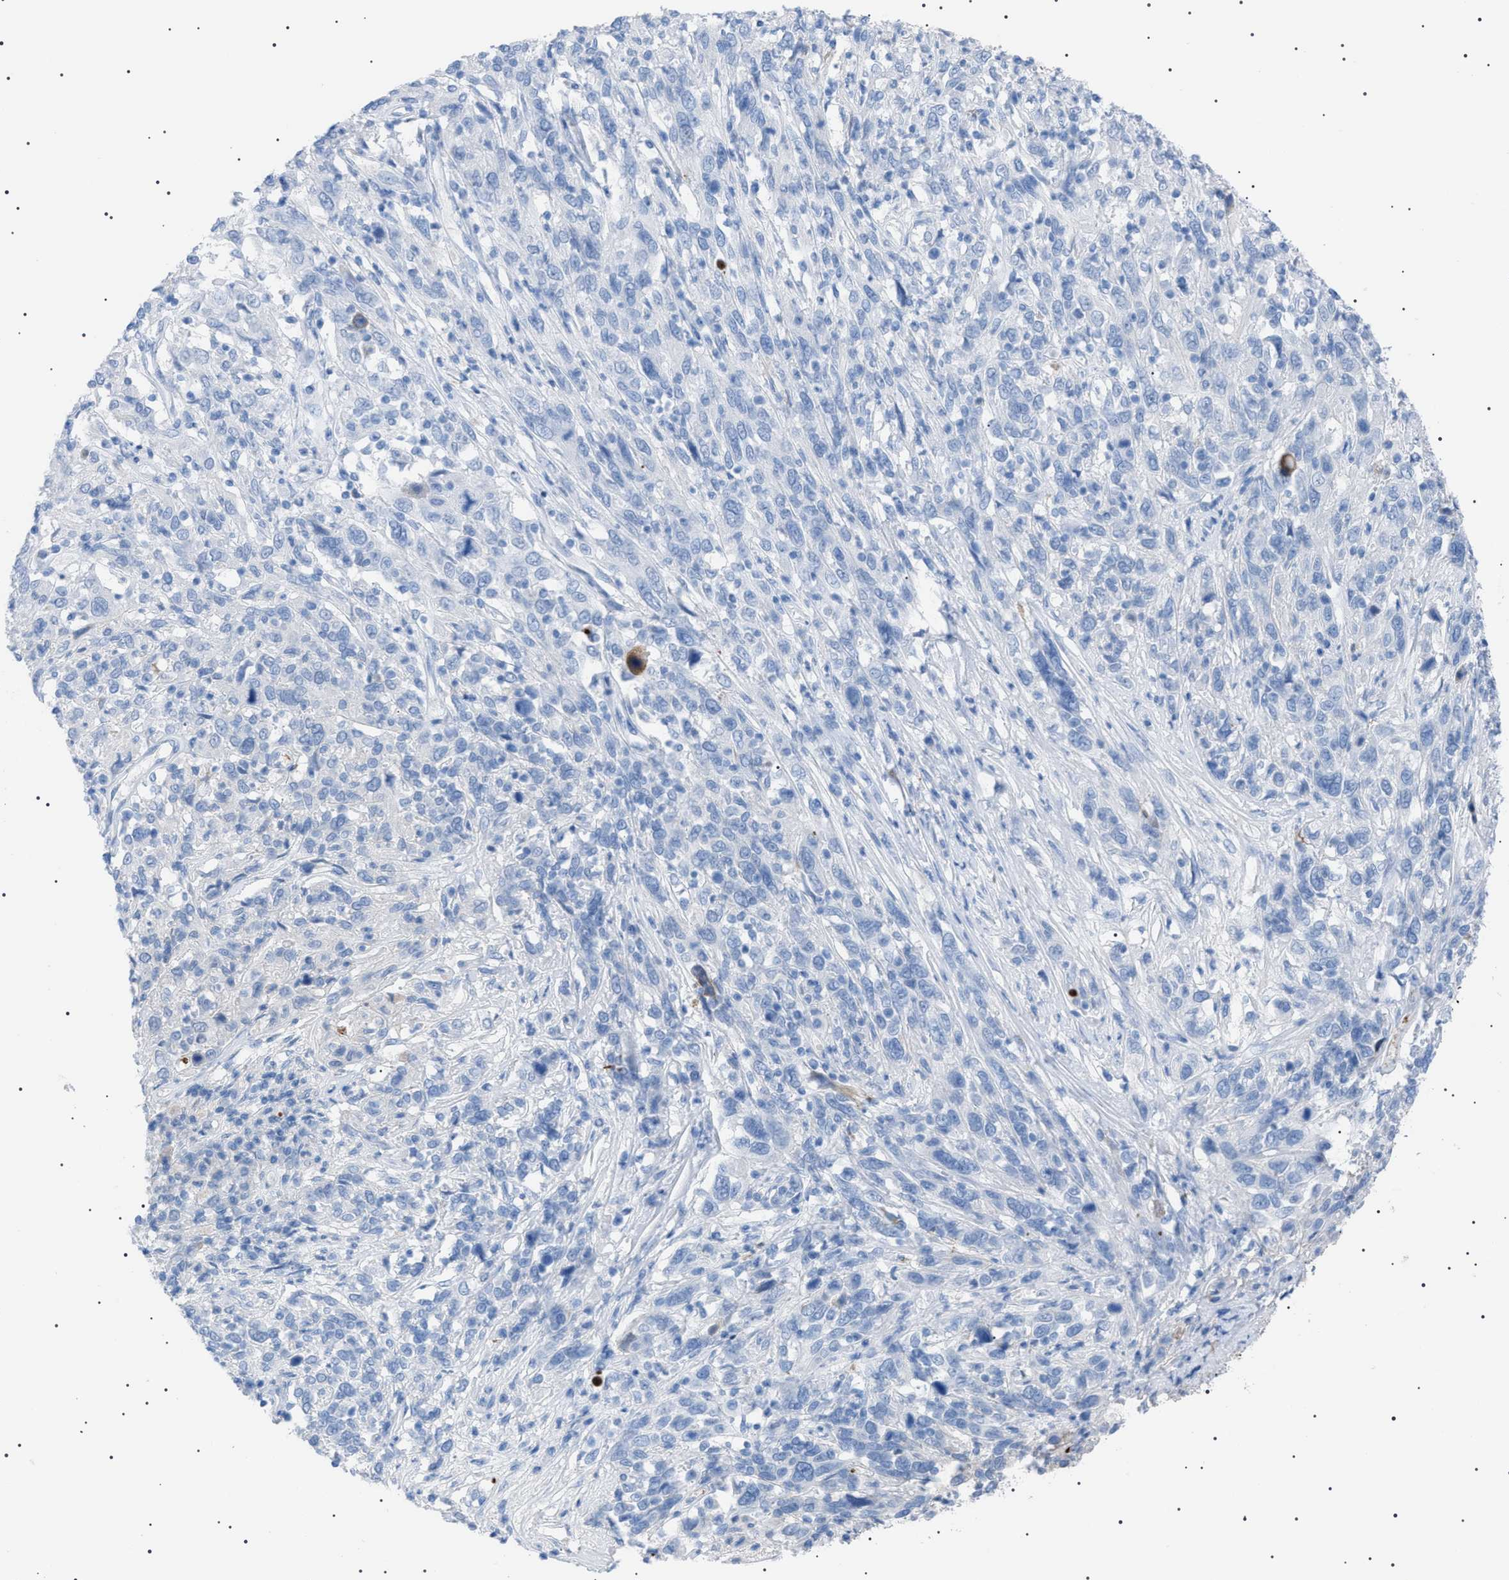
{"staining": {"intensity": "negative", "quantity": "none", "location": "none"}, "tissue": "cervical cancer", "cell_type": "Tumor cells", "image_type": "cancer", "snomed": [{"axis": "morphology", "description": "Squamous cell carcinoma, NOS"}, {"axis": "topography", "description": "Cervix"}], "caption": "An image of human cervical cancer is negative for staining in tumor cells. (DAB (3,3'-diaminobenzidine) IHC, high magnification).", "gene": "LPA", "patient": {"sex": "female", "age": 46}}